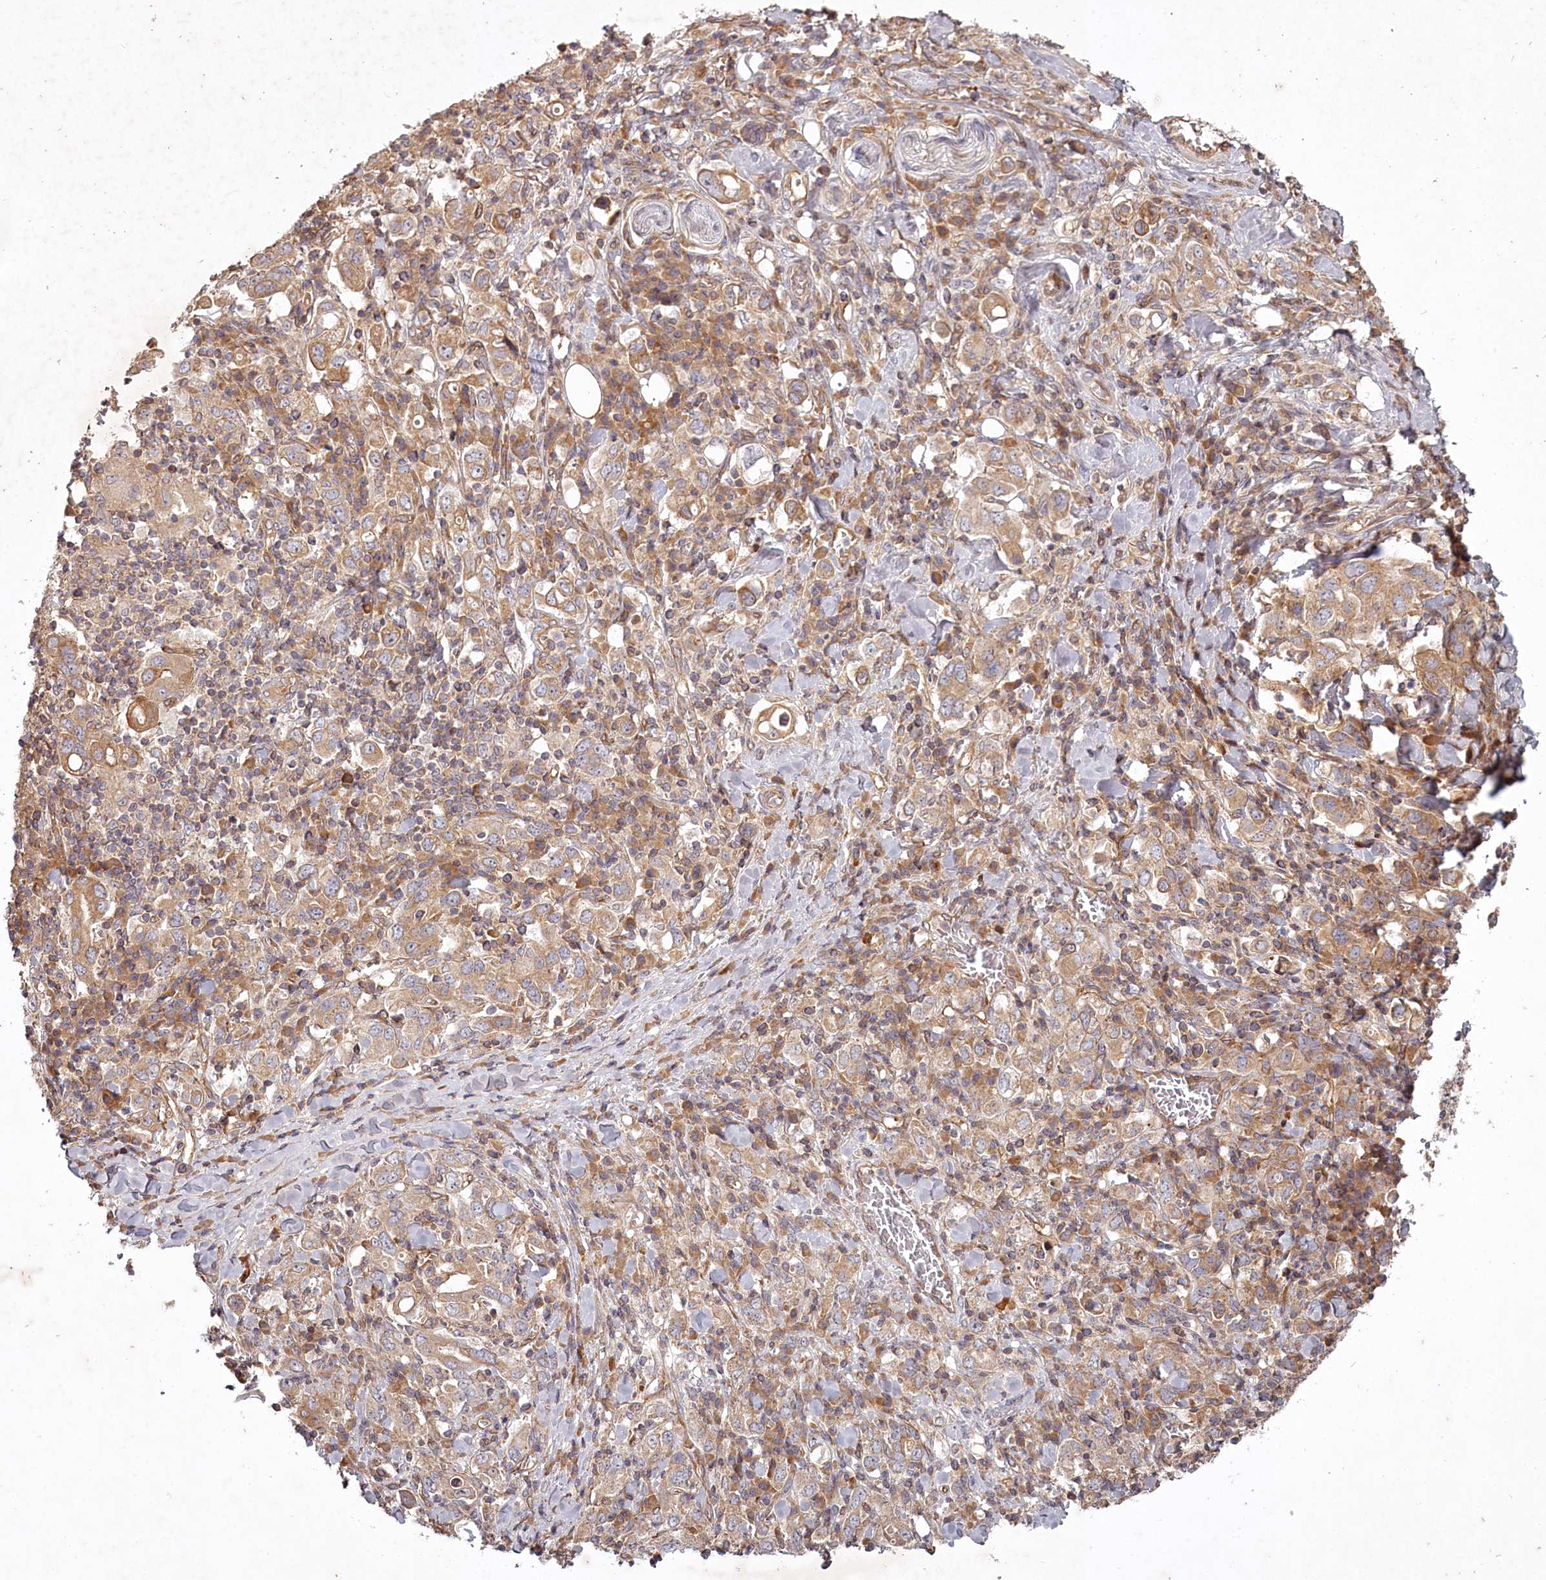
{"staining": {"intensity": "moderate", "quantity": ">75%", "location": "cytoplasmic/membranous"}, "tissue": "stomach cancer", "cell_type": "Tumor cells", "image_type": "cancer", "snomed": [{"axis": "morphology", "description": "Adenocarcinoma, NOS"}, {"axis": "topography", "description": "Stomach, upper"}], "caption": "Stomach cancer (adenocarcinoma) stained for a protein (brown) displays moderate cytoplasmic/membranous positive staining in approximately >75% of tumor cells.", "gene": "TMIE", "patient": {"sex": "male", "age": 62}}